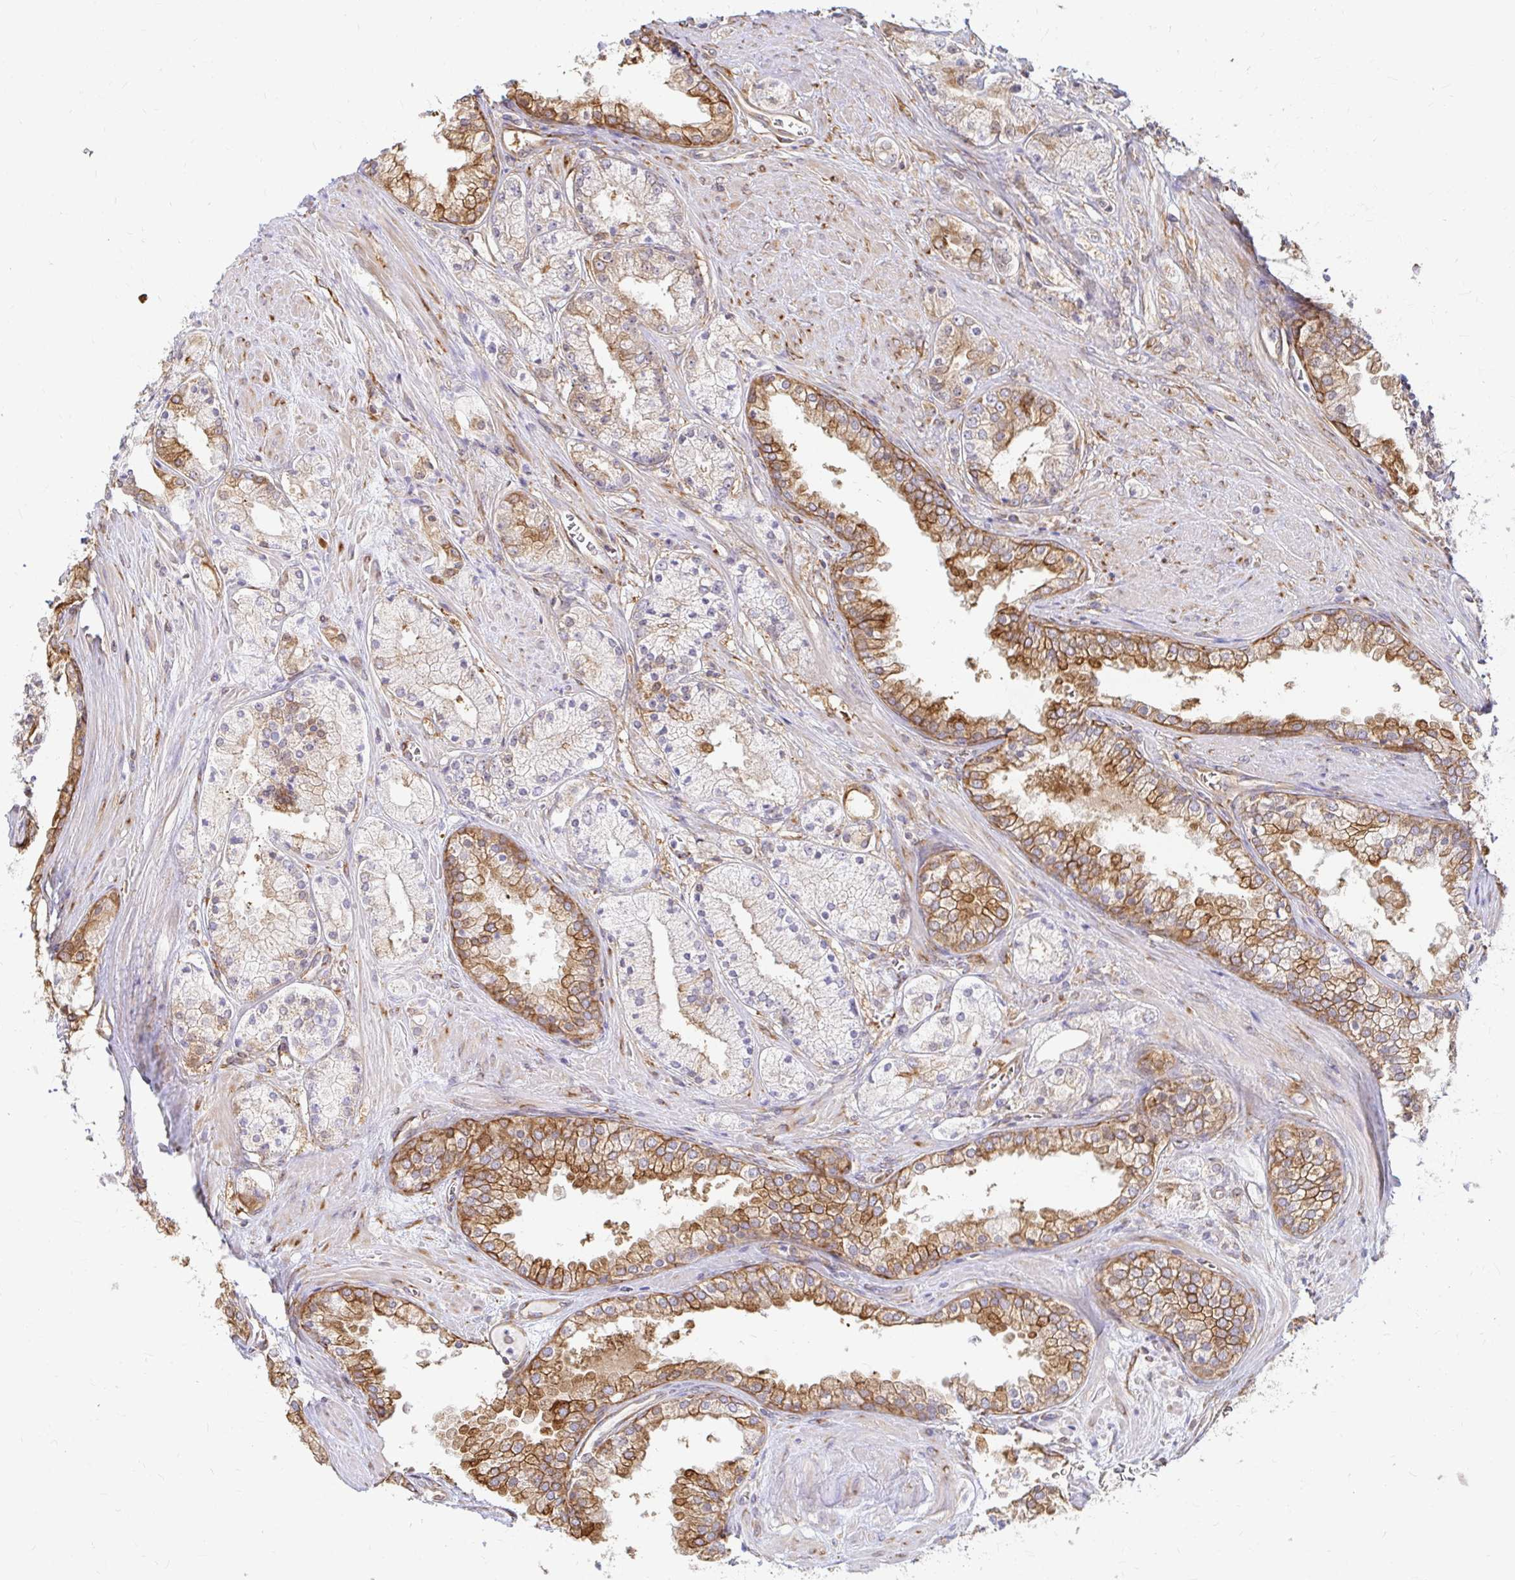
{"staining": {"intensity": "weak", "quantity": "<25%", "location": "cytoplasmic/membranous"}, "tissue": "prostate cancer", "cell_type": "Tumor cells", "image_type": "cancer", "snomed": [{"axis": "morphology", "description": "Adenocarcinoma, High grade"}, {"axis": "topography", "description": "Prostate"}], "caption": "Tumor cells show no significant protein positivity in prostate cancer (high-grade adenocarcinoma).", "gene": "CAST", "patient": {"sex": "male", "age": 66}}